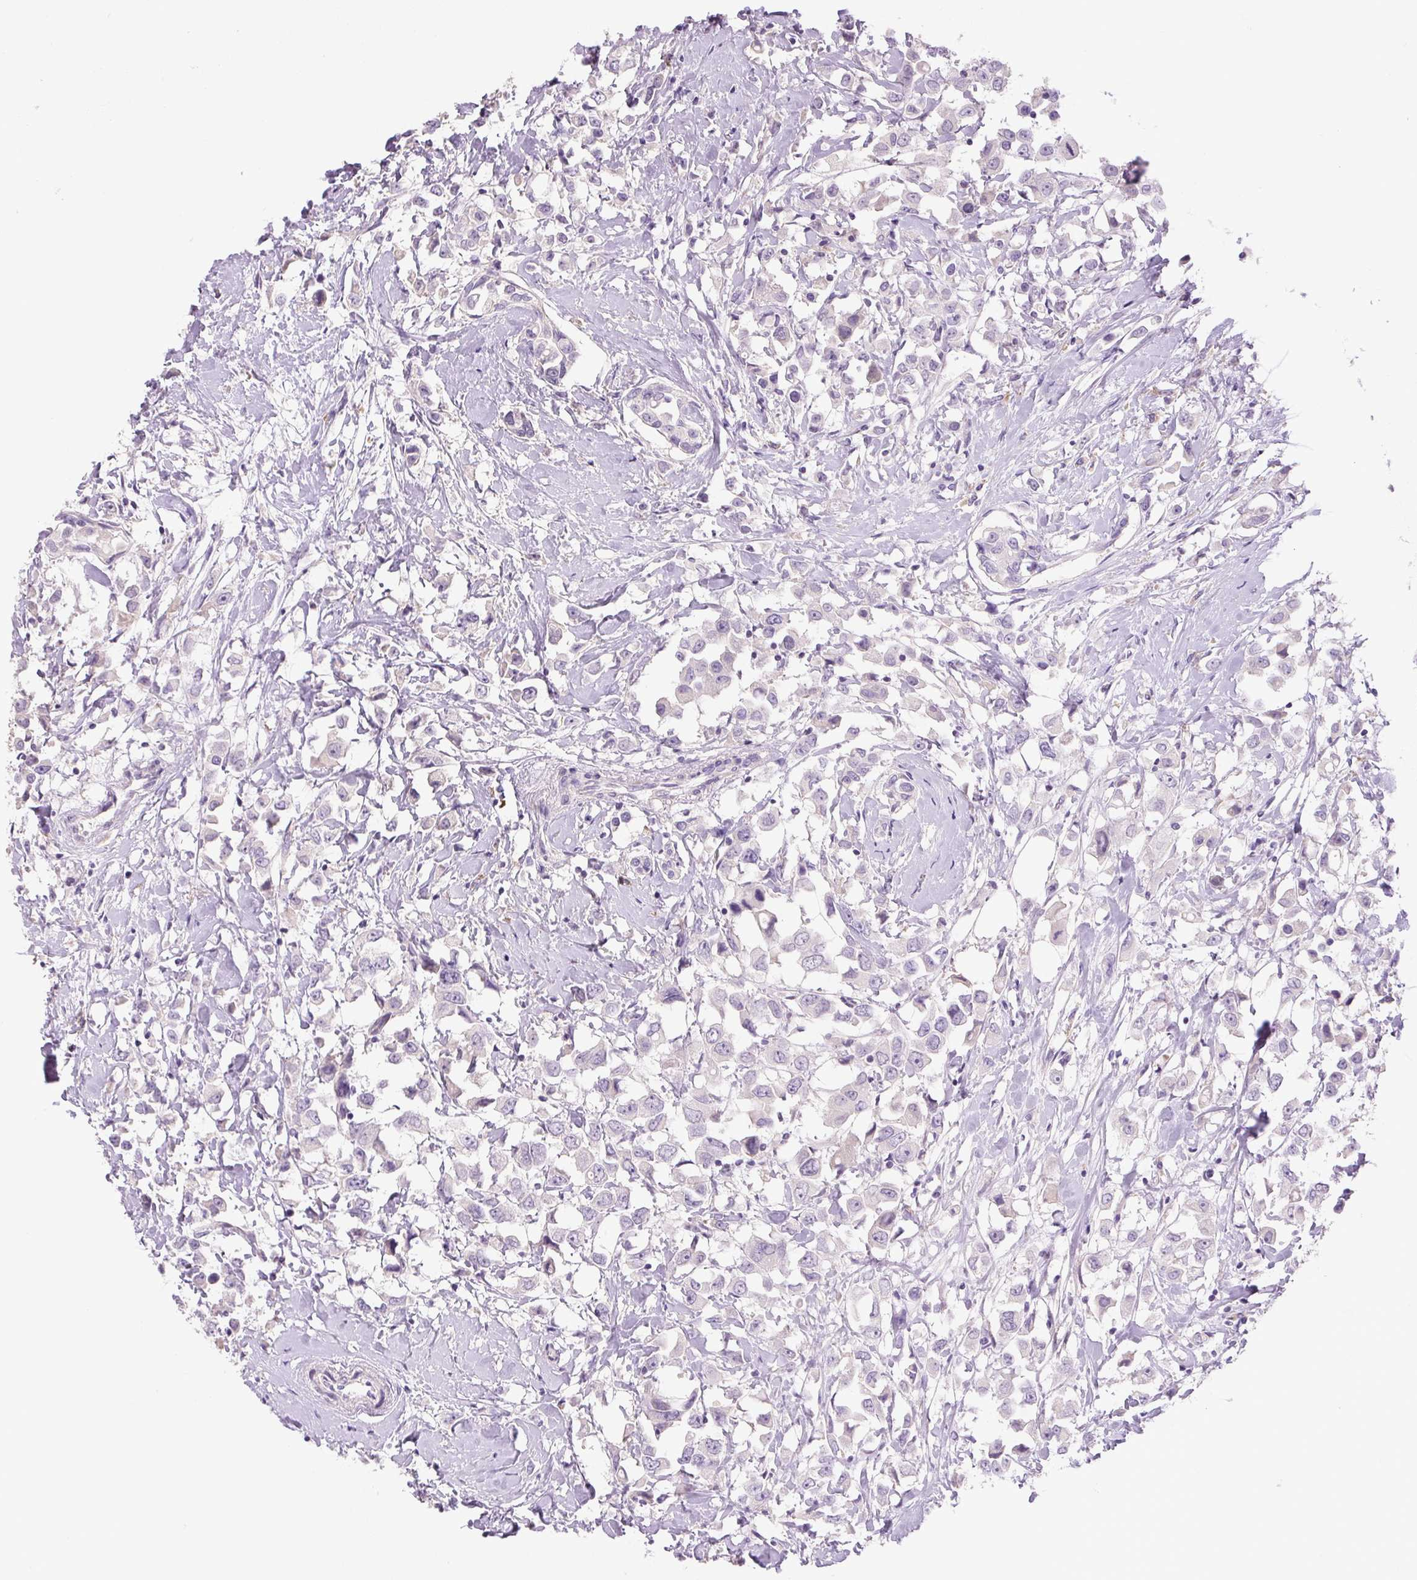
{"staining": {"intensity": "negative", "quantity": "none", "location": "none"}, "tissue": "breast cancer", "cell_type": "Tumor cells", "image_type": "cancer", "snomed": [{"axis": "morphology", "description": "Duct carcinoma"}, {"axis": "topography", "description": "Breast"}], "caption": "Tumor cells are negative for protein expression in human breast cancer. (DAB immunohistochemistry (IHC) with hematoxylin counter stain).", "gene": "TMEM100", "patient": {"sex": "female", "age": 61}}